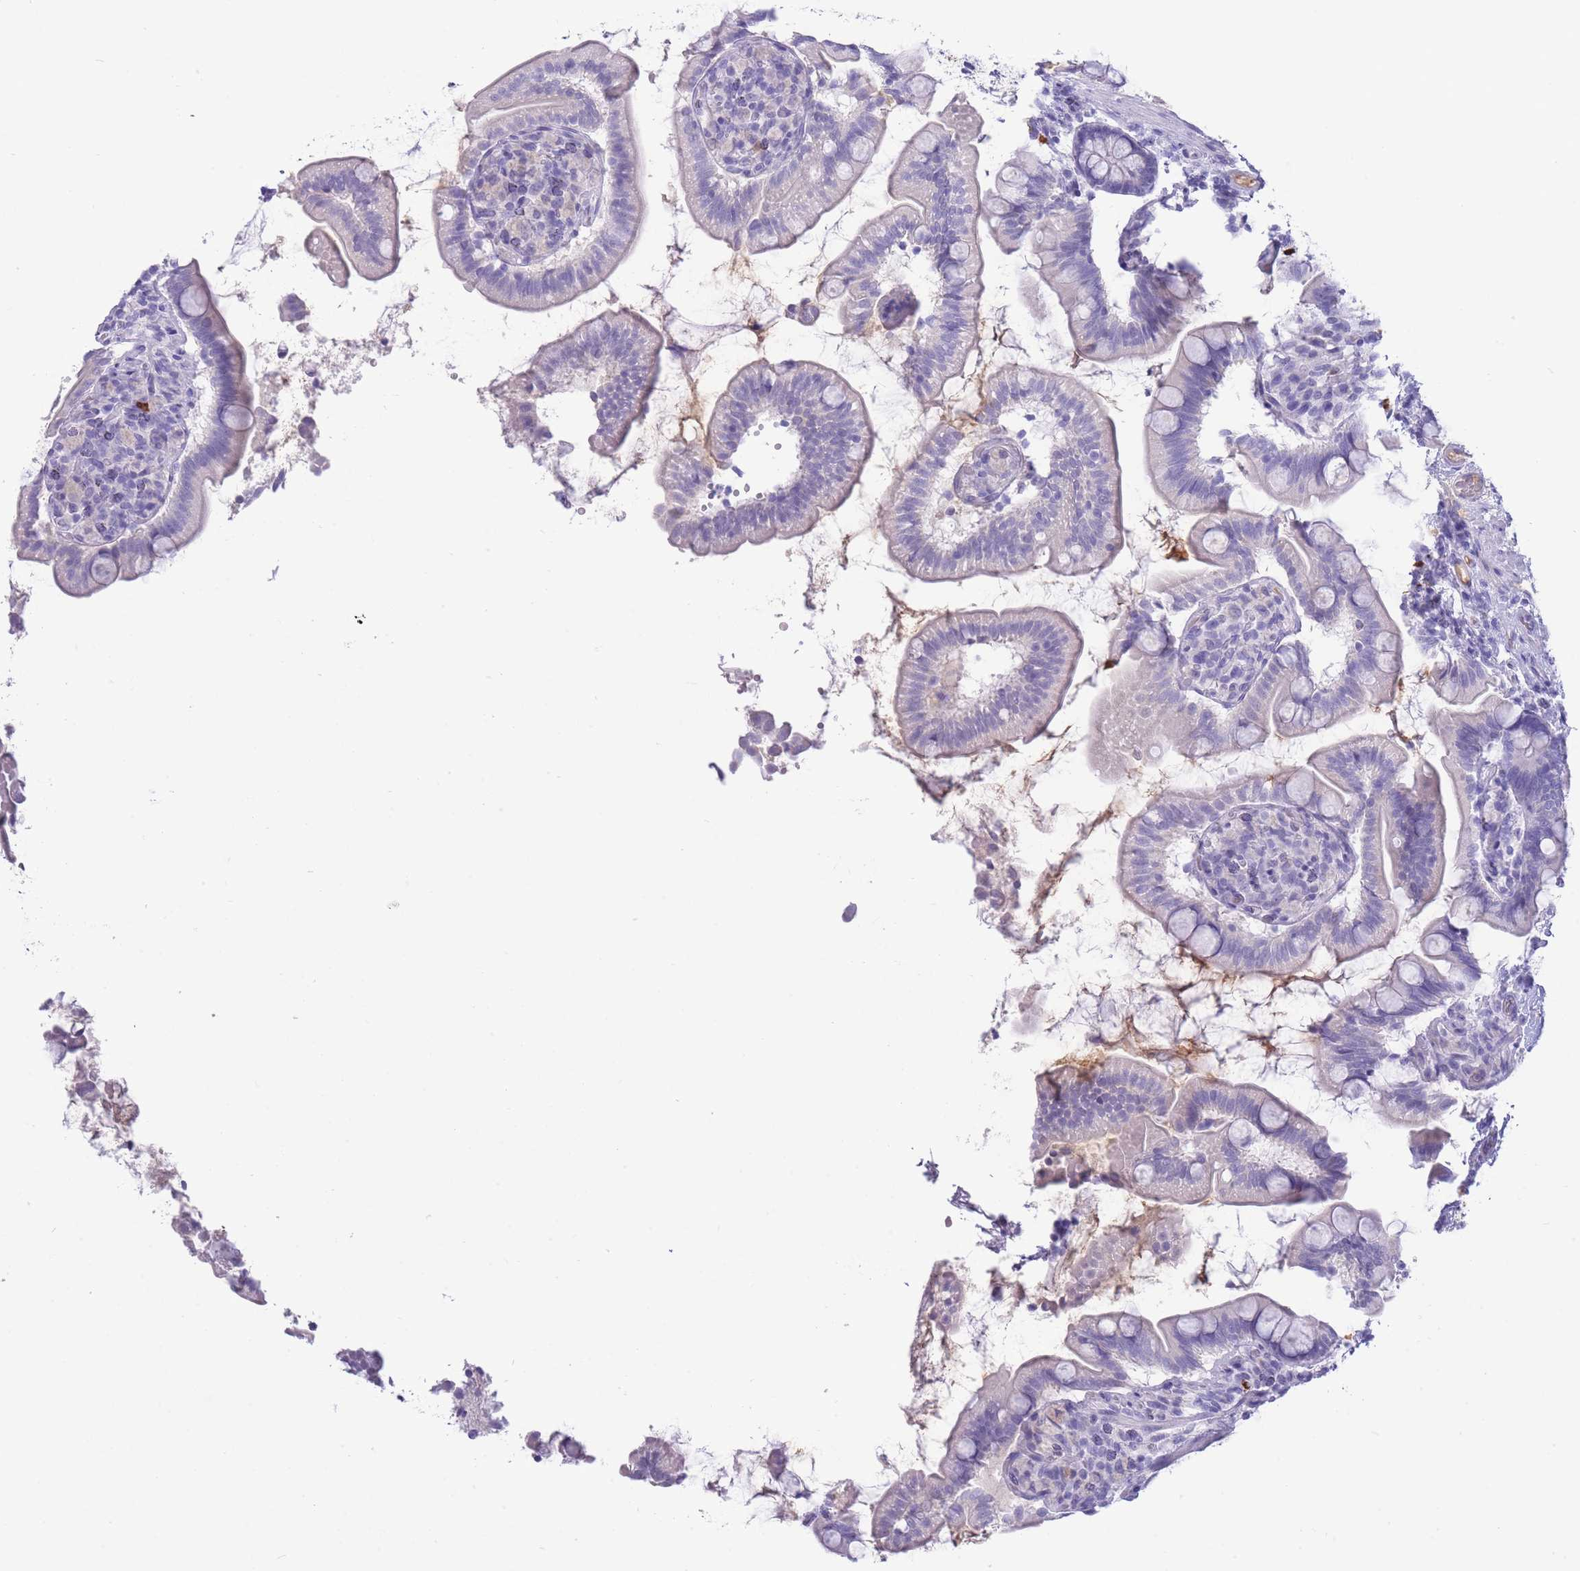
{"staining": {"intensity": "negative", "quantity": "none", "location": "none"}, "tissue": "small intestine", "cell_type": "Glandular cells", "image_type": "normal", "snomed": [{"axis": "morphology", "description": "Normal tissue, NOS"}, {"axis": "topography", "description": "Small intestine"}], "caption": "Photomicrograph shows no protein staining in glandular cells of unremarkable small intestine. The staining is performed using DAB brown chromogen with nuclei counter-stained in using hematoxylin.", "gene": "ASAP3", "patient": {"sex": "female", "age": 64}}